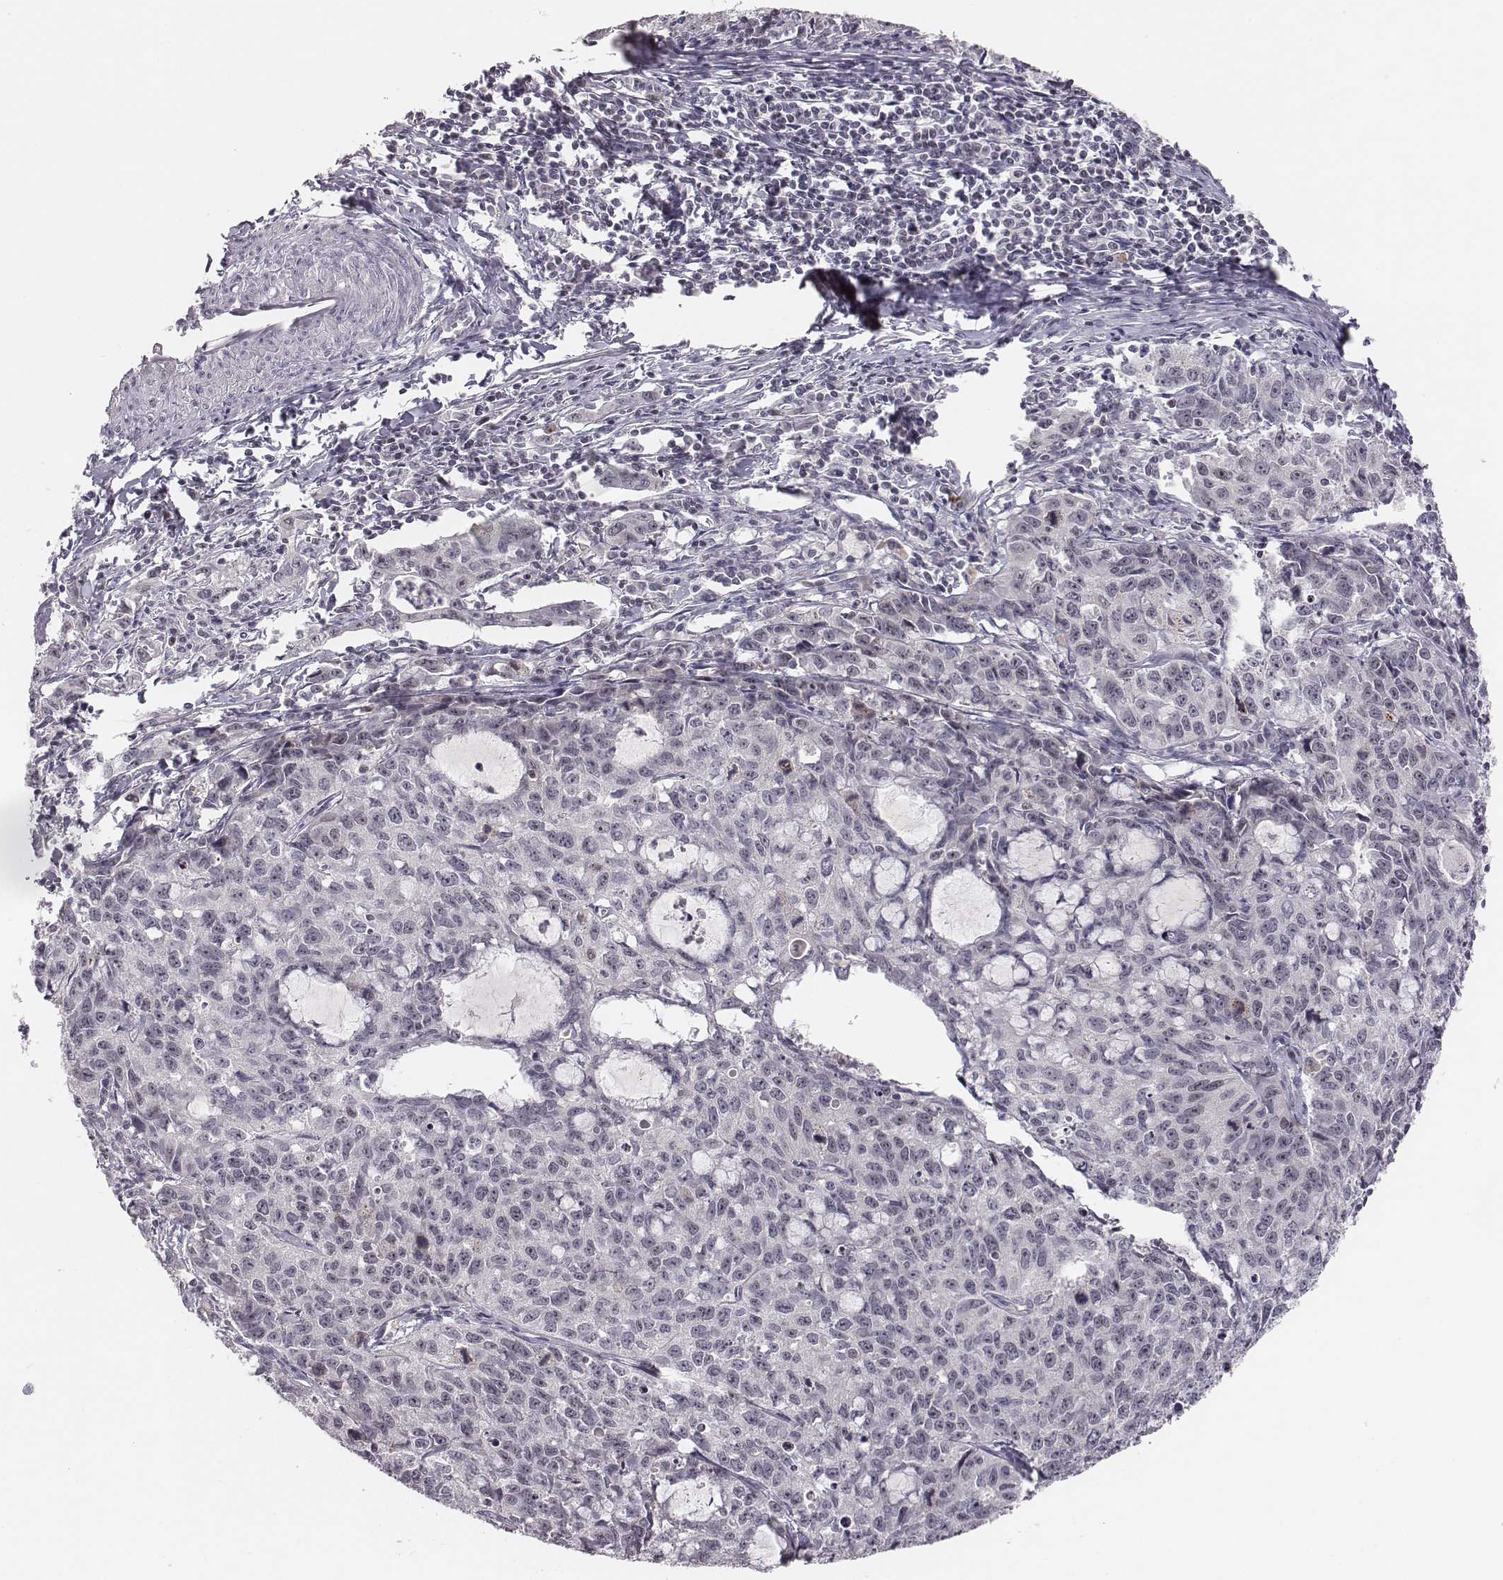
{"staining": {"intensity": "weak", "quantity": "<25%", "location": "nuclear"}, "tissue": "cervical cancer", "cell_type": "Tumor cells", "image_type": "cancer", "snomed": [{"axis": "morphology", "description": "Squamous cell carcinoma, NOS"}, {"axis": "topography", "description": "Cervix"}], "caption": "A micrograph of human cervical cancer (squamous cell carcinoma) is negative for staining in tumor cells.", "gene": "NIFK", "patient": {"sex": "female", "age": 28}}